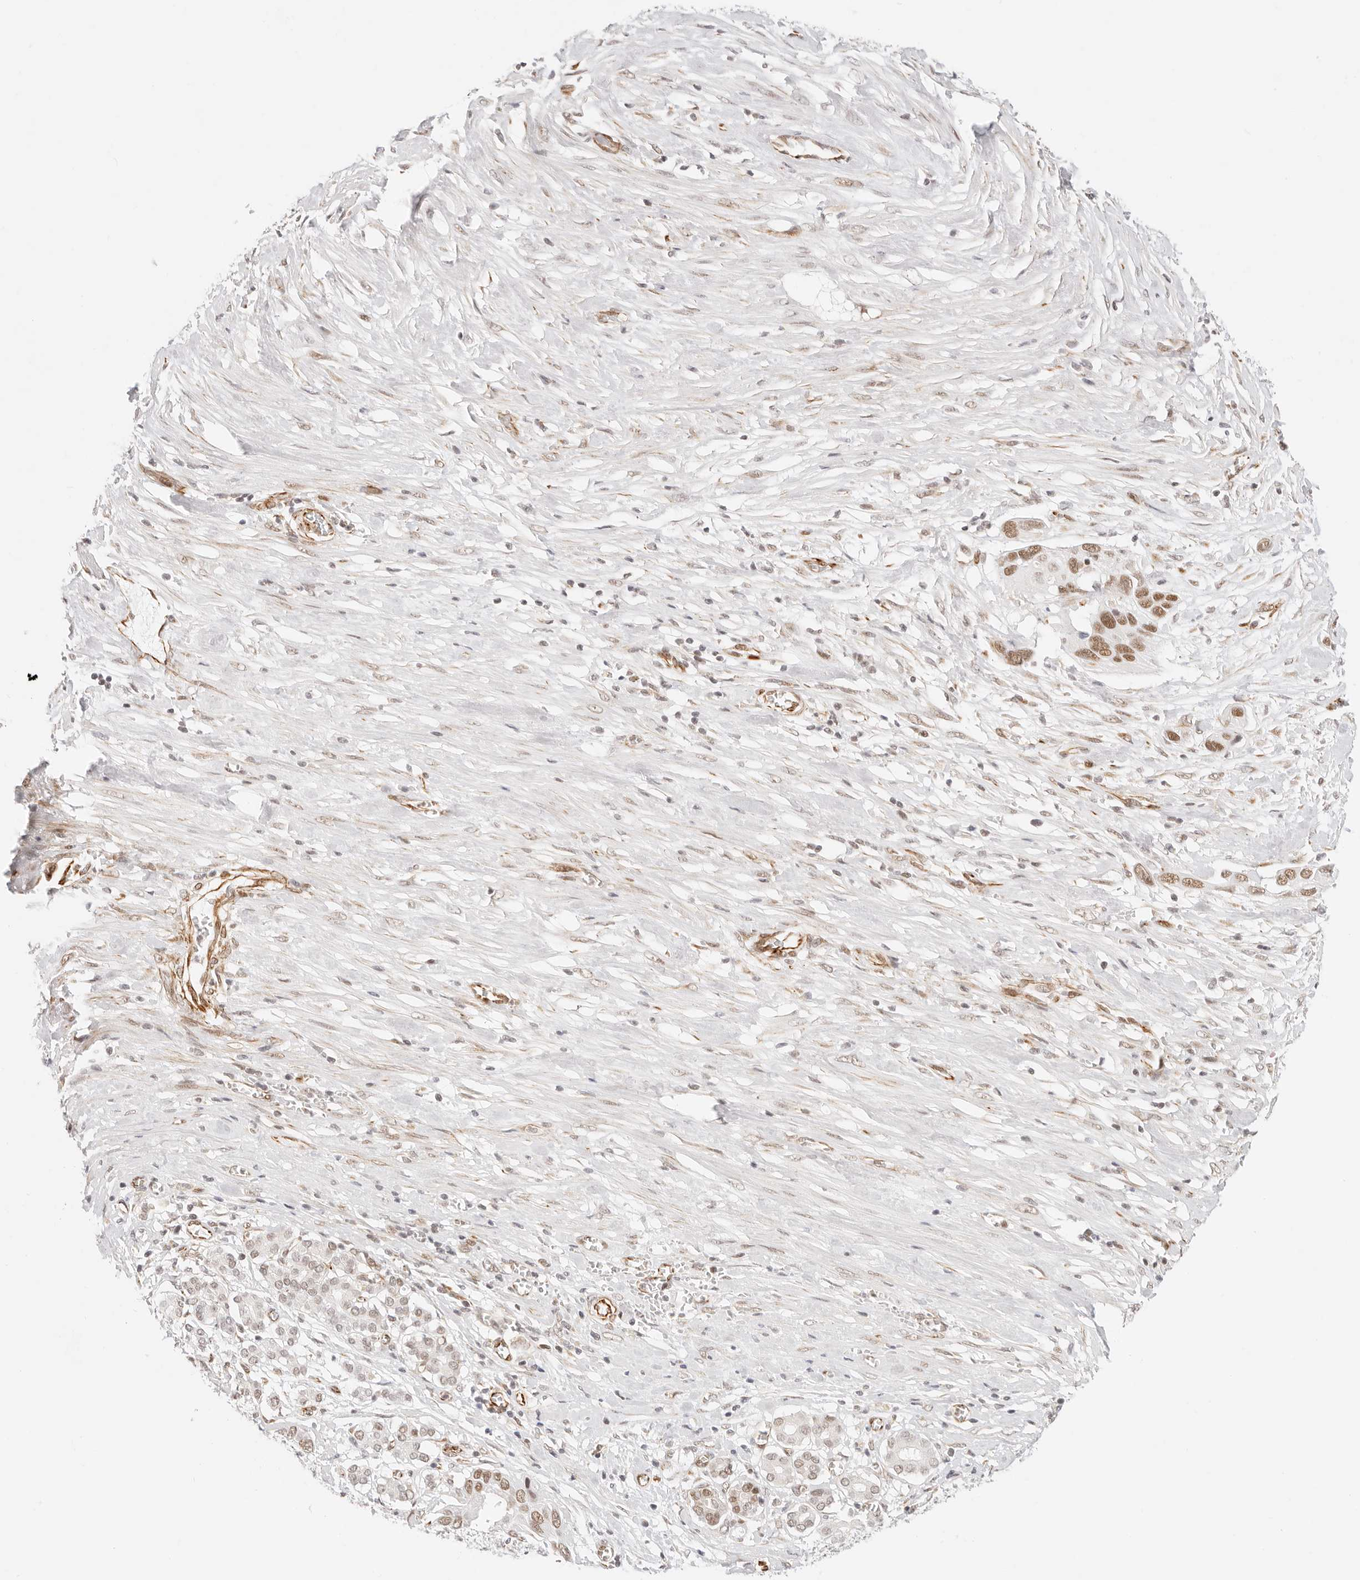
{"staining": {"intensity": "moderate", "quantity": ">75%", "location": "nuclear"}, "tissue": "pancreatic cancer", "cell_type": "Tumor cells", "image_type": "cancer", "snomed": [{"axis": "morphology", "description": "Adenocarcinoma, NOS"}, {"axis": "topography", "description": "Pancreas"}], "caption": "Immunohistochemistry (IHC) of human adenocarcinoma (pancreatic) reveals medium levels of moderate nuclear positivity in about >75% of tumor cells.", "gene": "ZC3H11A", "patient": {"sex": "female", "age": 60}}